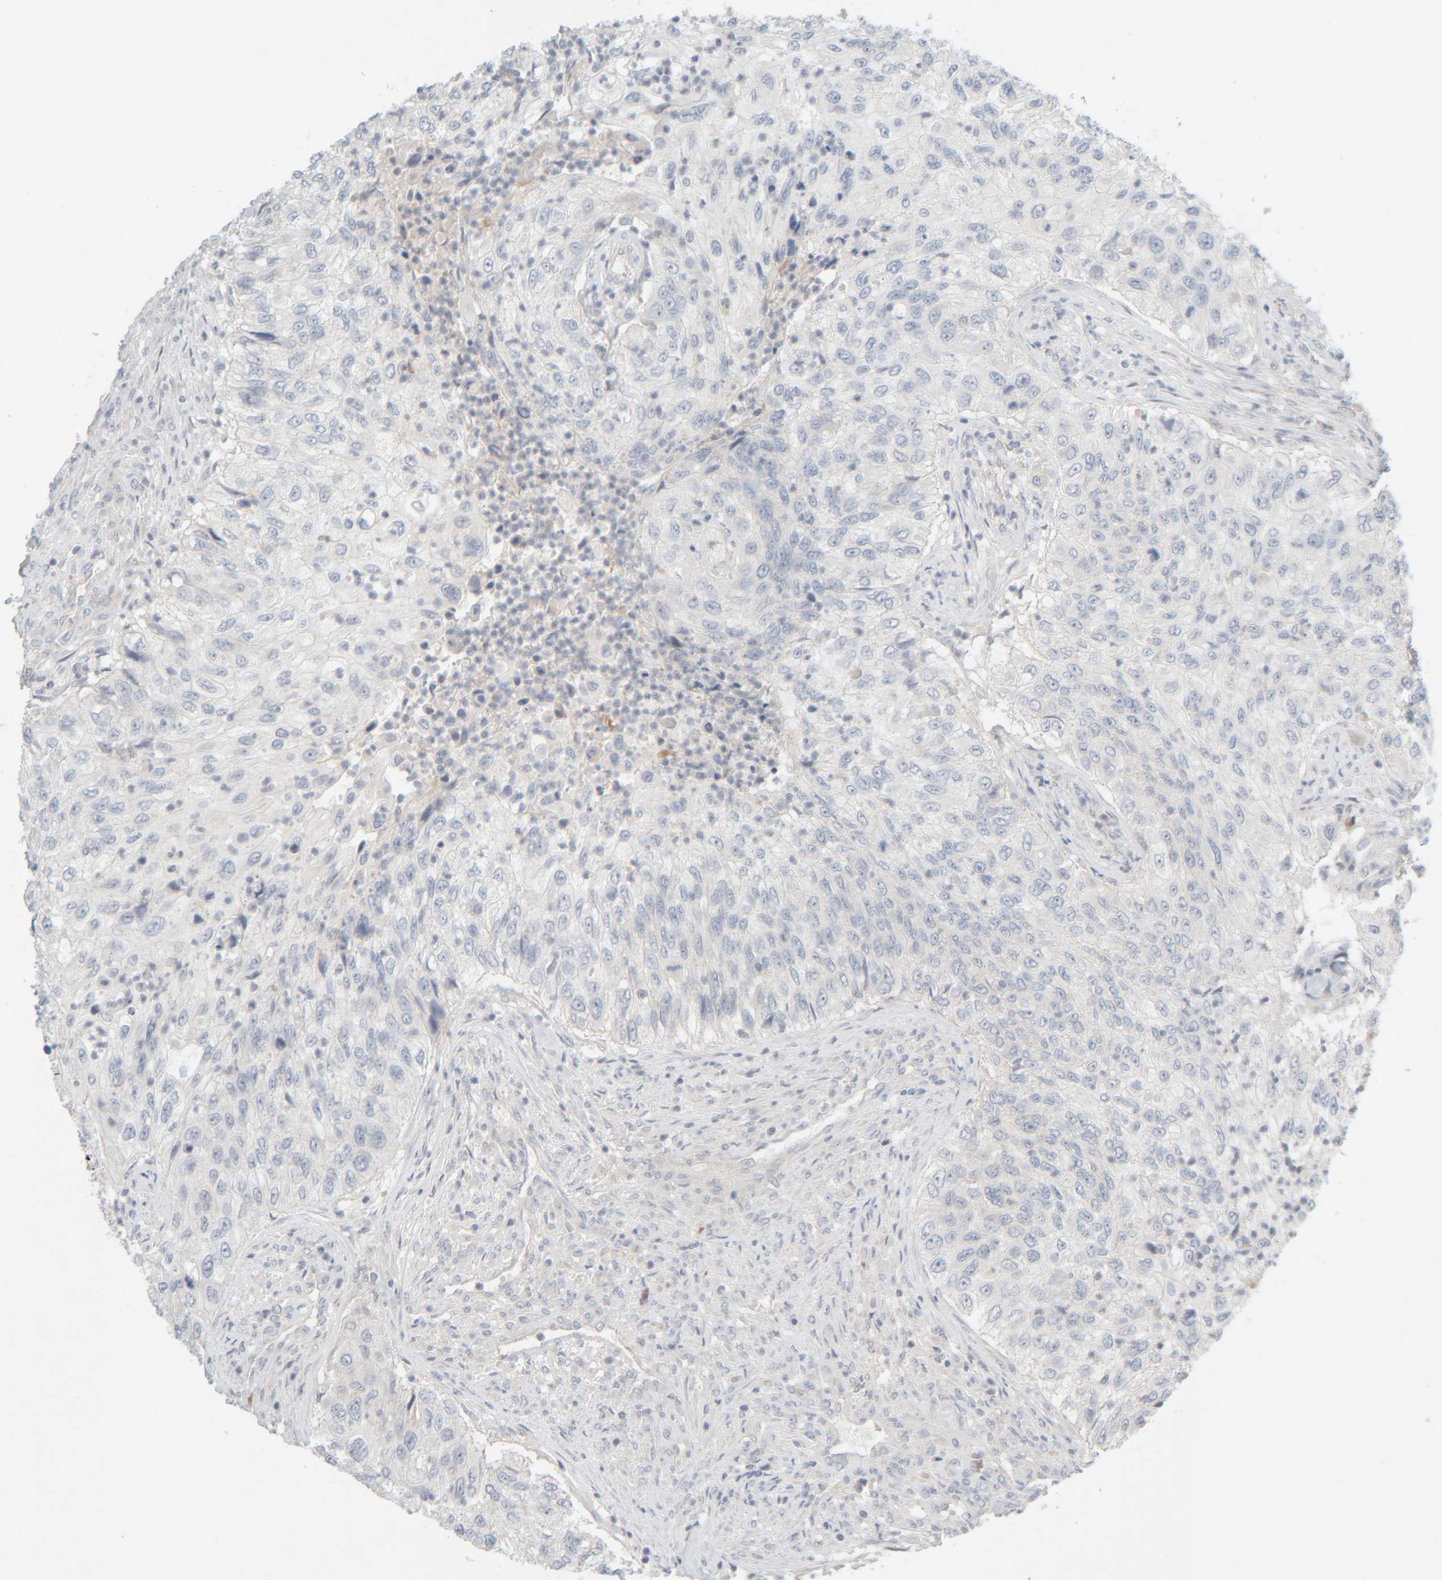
{"staining": {"intensity": "negative", "quantity": "none", "location": "none"}, "tissue": "urothelial cancer", "cell_type": "Tumor cells", "image_type": "cancer", "snomed": [{"axis": "morphology", "description": "Urothelial carcinoma, High grade"}, {"axis": "topography", "description": "Urinary bladder"}], "caption": "Urothelial cancer was stained to show a protein in brown. There is no significant staining in tumor cells.", "gene": "CHKA", "patient": {"sex": "female", "age": 60}}